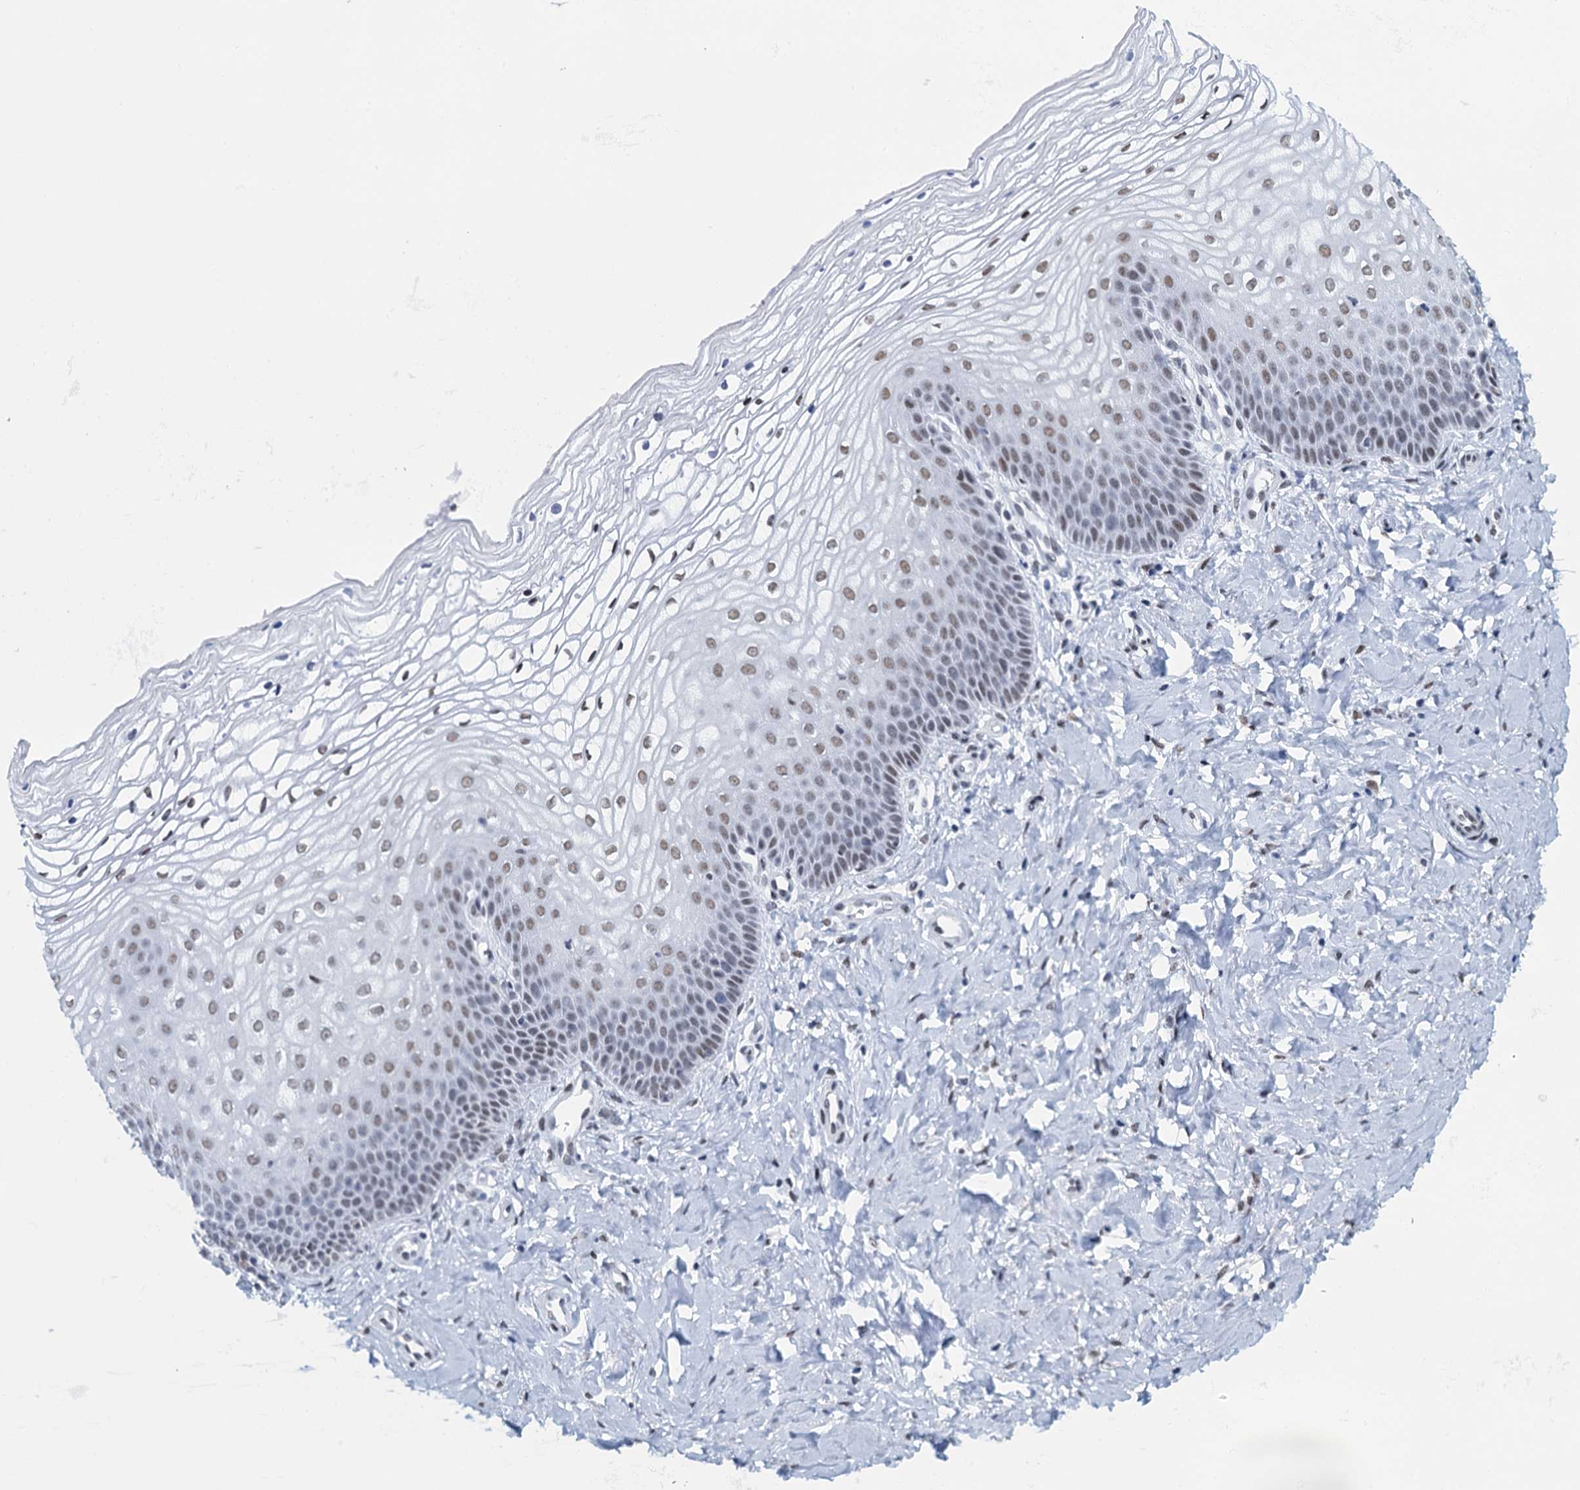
{"staining": {"intensity": "moderate", "quantity": "25%-75%", "location": "nuclear"}, "tissue": "vagina", "cell_type": "Squamous epithelial cells", "image_type": "normal", "snomed": [{"axis": "morphology", "description": "Normal tissue, NOS"}, {"axis": "topography", "description": "Vagina"}], "caption": "A brown stain shows moderate nuclear expression of a protein in squamous epithelial cells of benign human vagina. (brown staining indicates protein expression, while blue staining denotes nuclei).", "gene": "HNRNPUL2", "patient": {"sex": "female", "age": 68}}